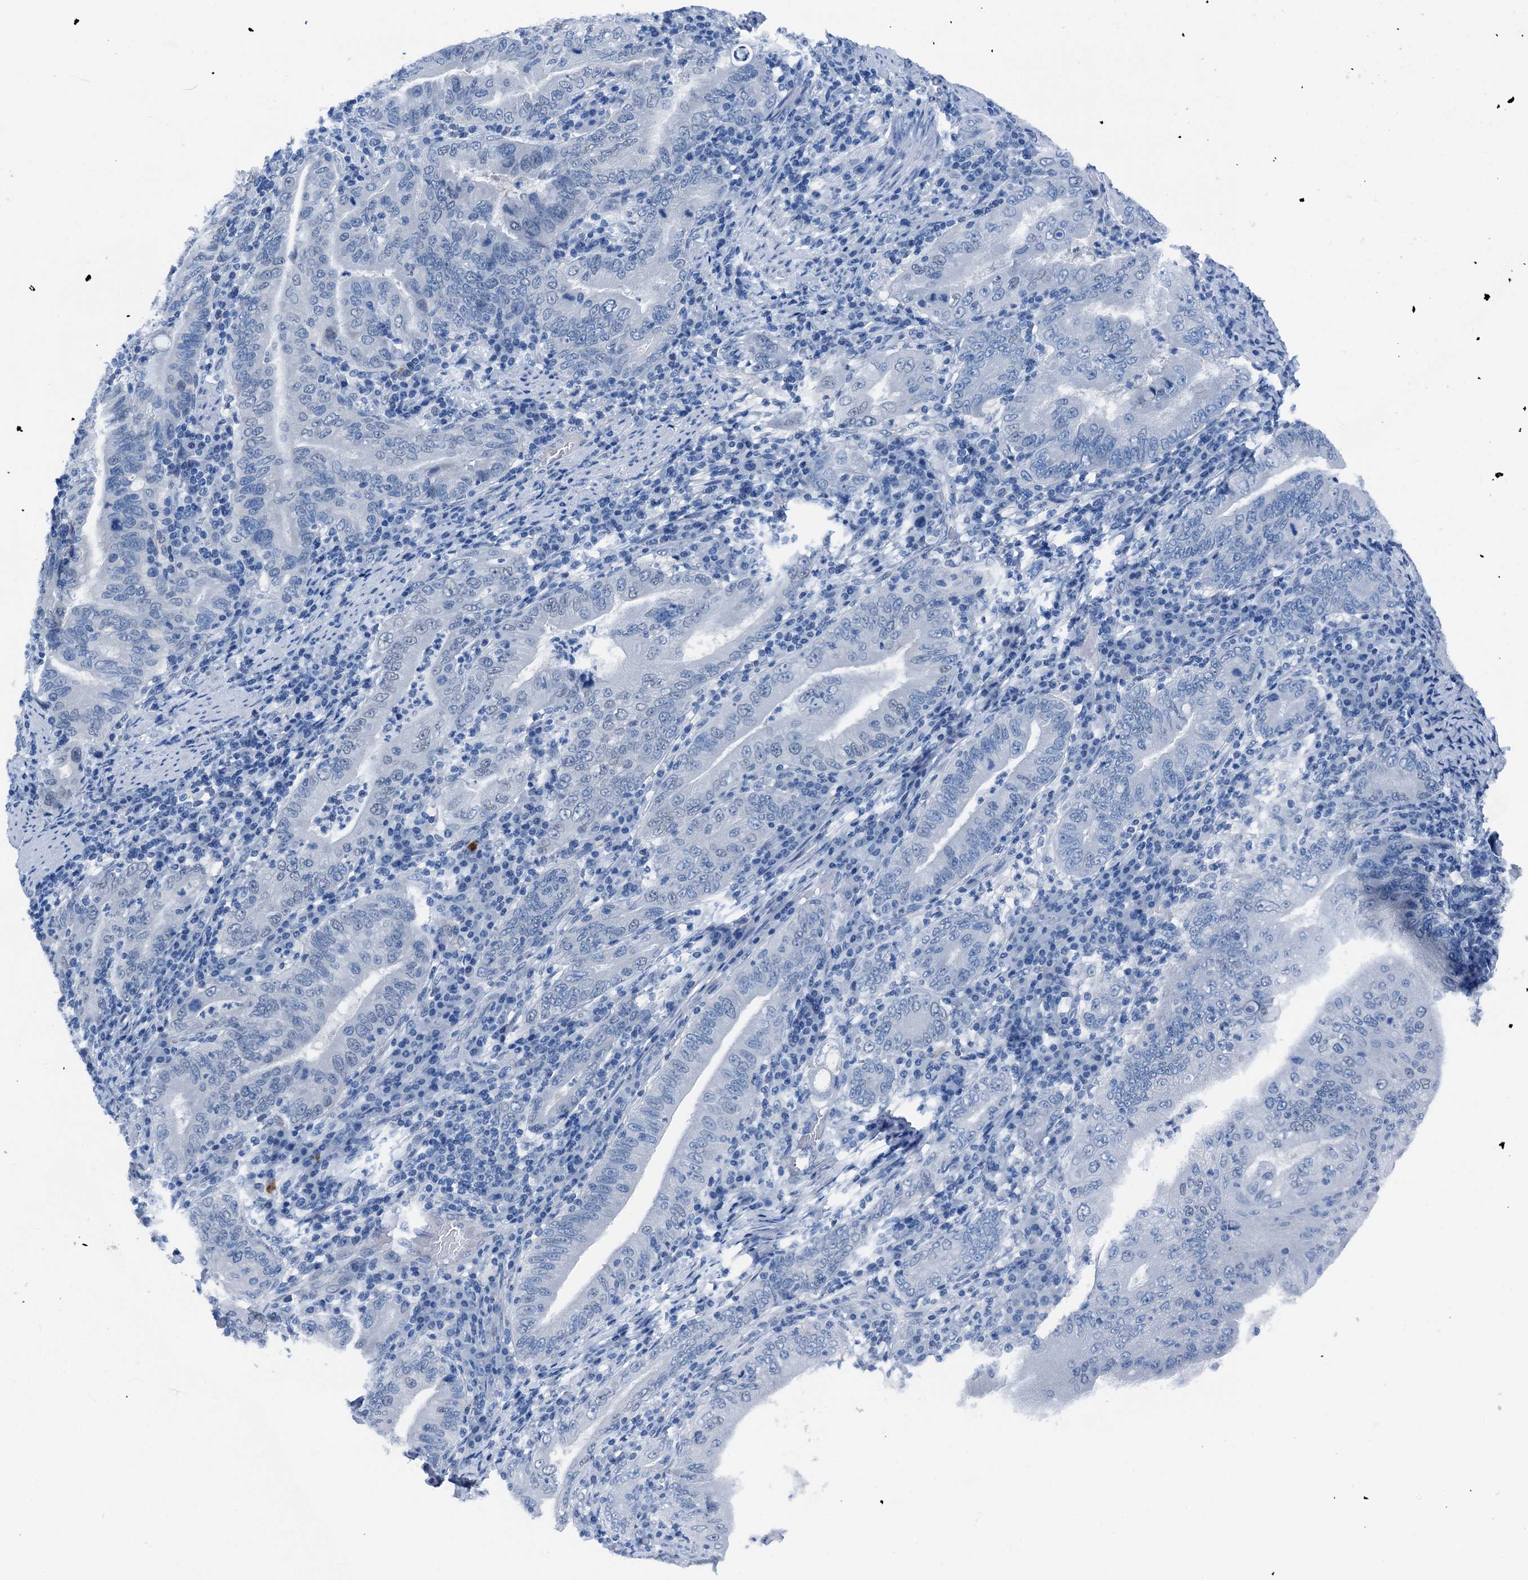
{"staining": {"intensity": "negative", "quantity": "none", "location": "none"}, "tissue": "stomach cancer", "cell_type": "Tumor cells", "image_type": "cancer", "snomed": [{"axis": "morphology", "description": "Normal tissue, NOS"}, {"axis": "morphology", "description": "Adenocarcinoma, NOS"}, {"axis": "topography", "description": "Esophagus"}, {"axis": "topography", "description": "Stomach, upper"}, {"axis": "topography", "description": "Peripheral nerve tissue"}], "caption": "IHC histopathology image of human stomach cancer stained for a protein (brown), which exhibits no staining in tumor cells.", "gene": "CBLN3", "patient": {"sex": "male", "age": 62}}